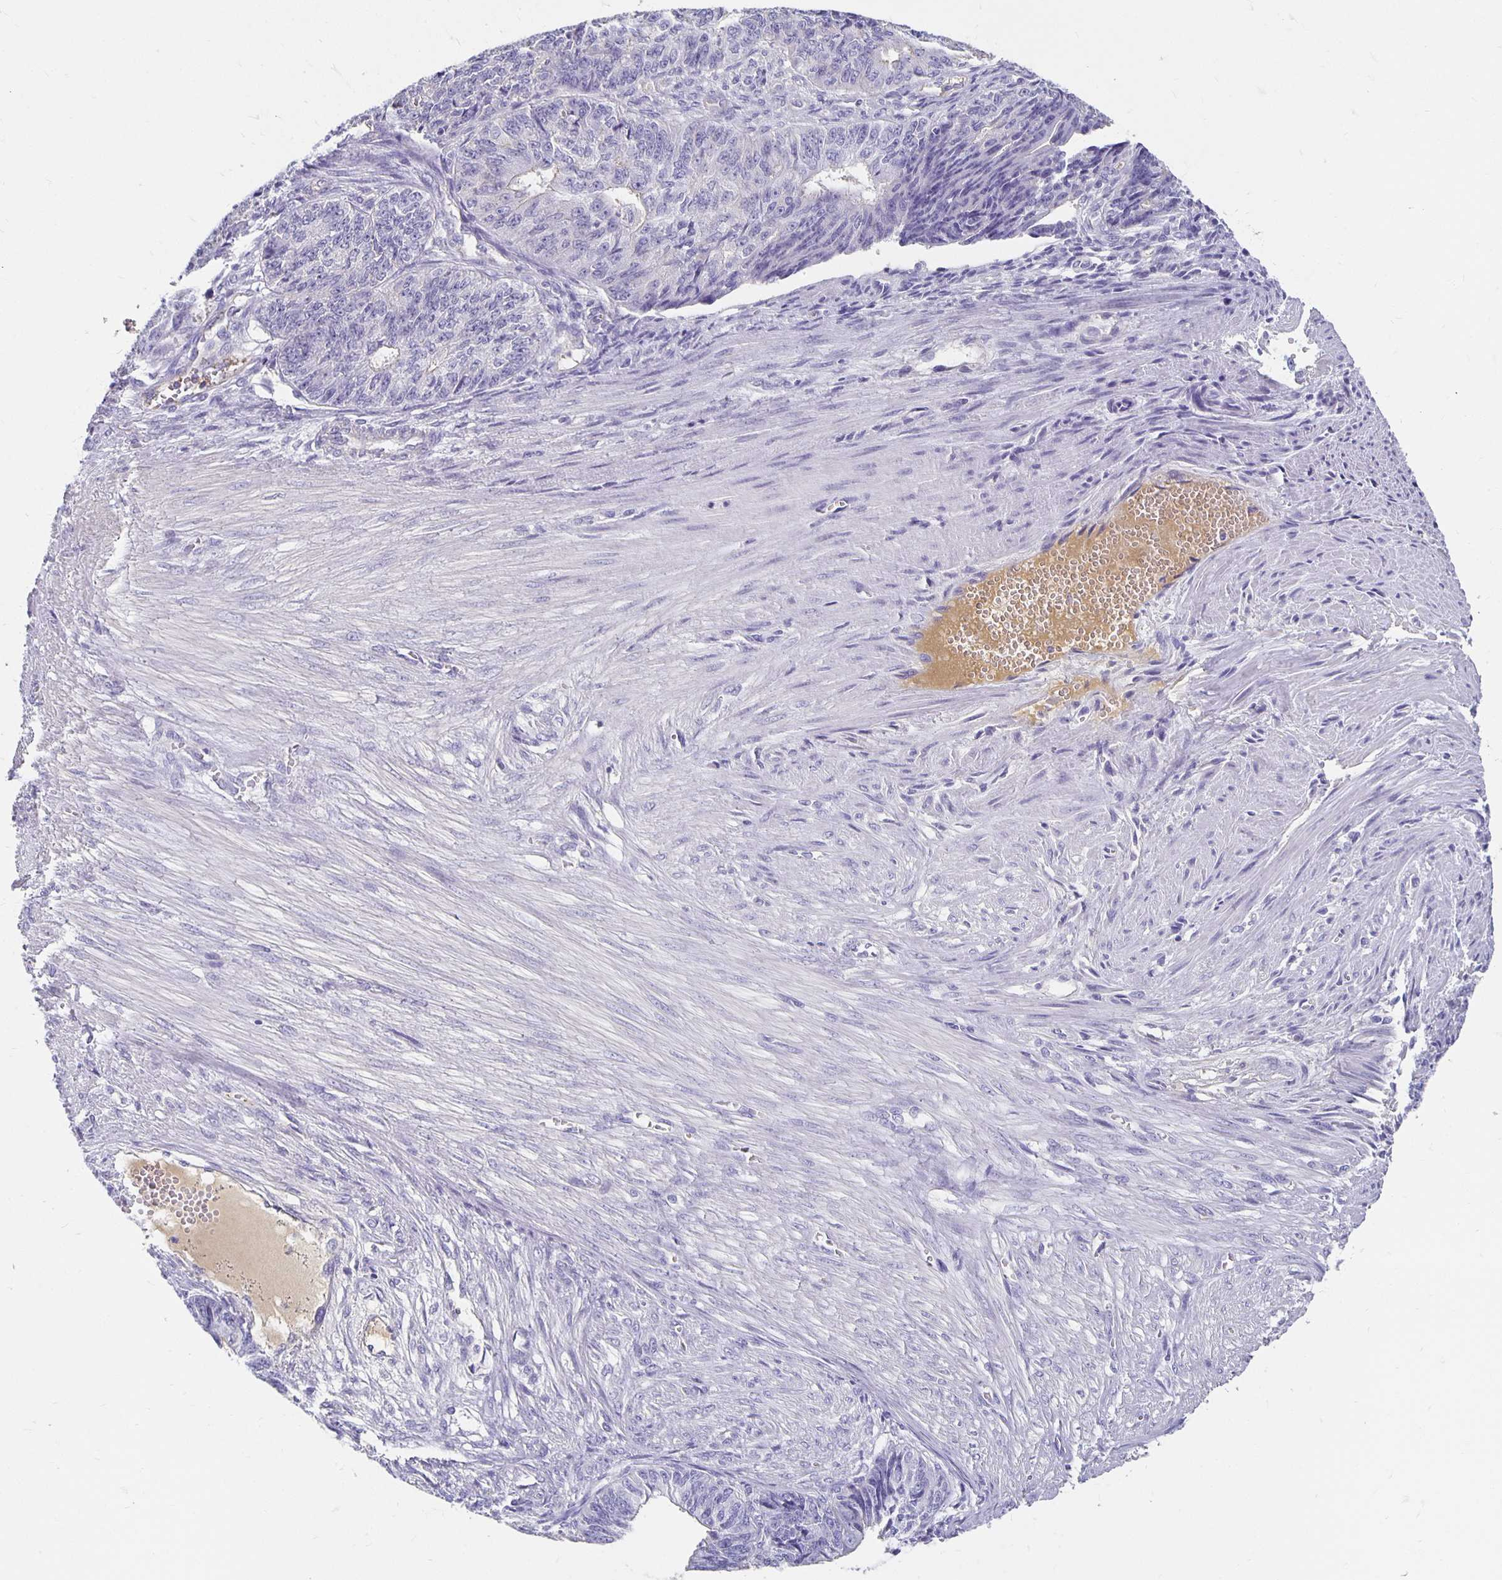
{"staining": {"intensity": "negative", "quantity": "none", "location": "none"}, "tissue": "endometrial cancer", "cell_type": "Tumor cells", "image_type": "cancer", "snomed": [{"axis": "morphology", "description": "Adenocarcinoma, NOS"}, {"axis": "topography", "description": "Endometrium"}], "caption": "DAB (3,3'-diaminobenzidine) immunohistochemical staining of human adenocarcinoma (endometrial) demonstrates no significant staining in tumor cells. (Stains: DAB immunohistochemistry (IHC) with hematoxylin counter stain, Microscopy: brightfield microscopy at high magnification).", "gene": "APOB", "patient": {"sex": "female", "age": 32}}